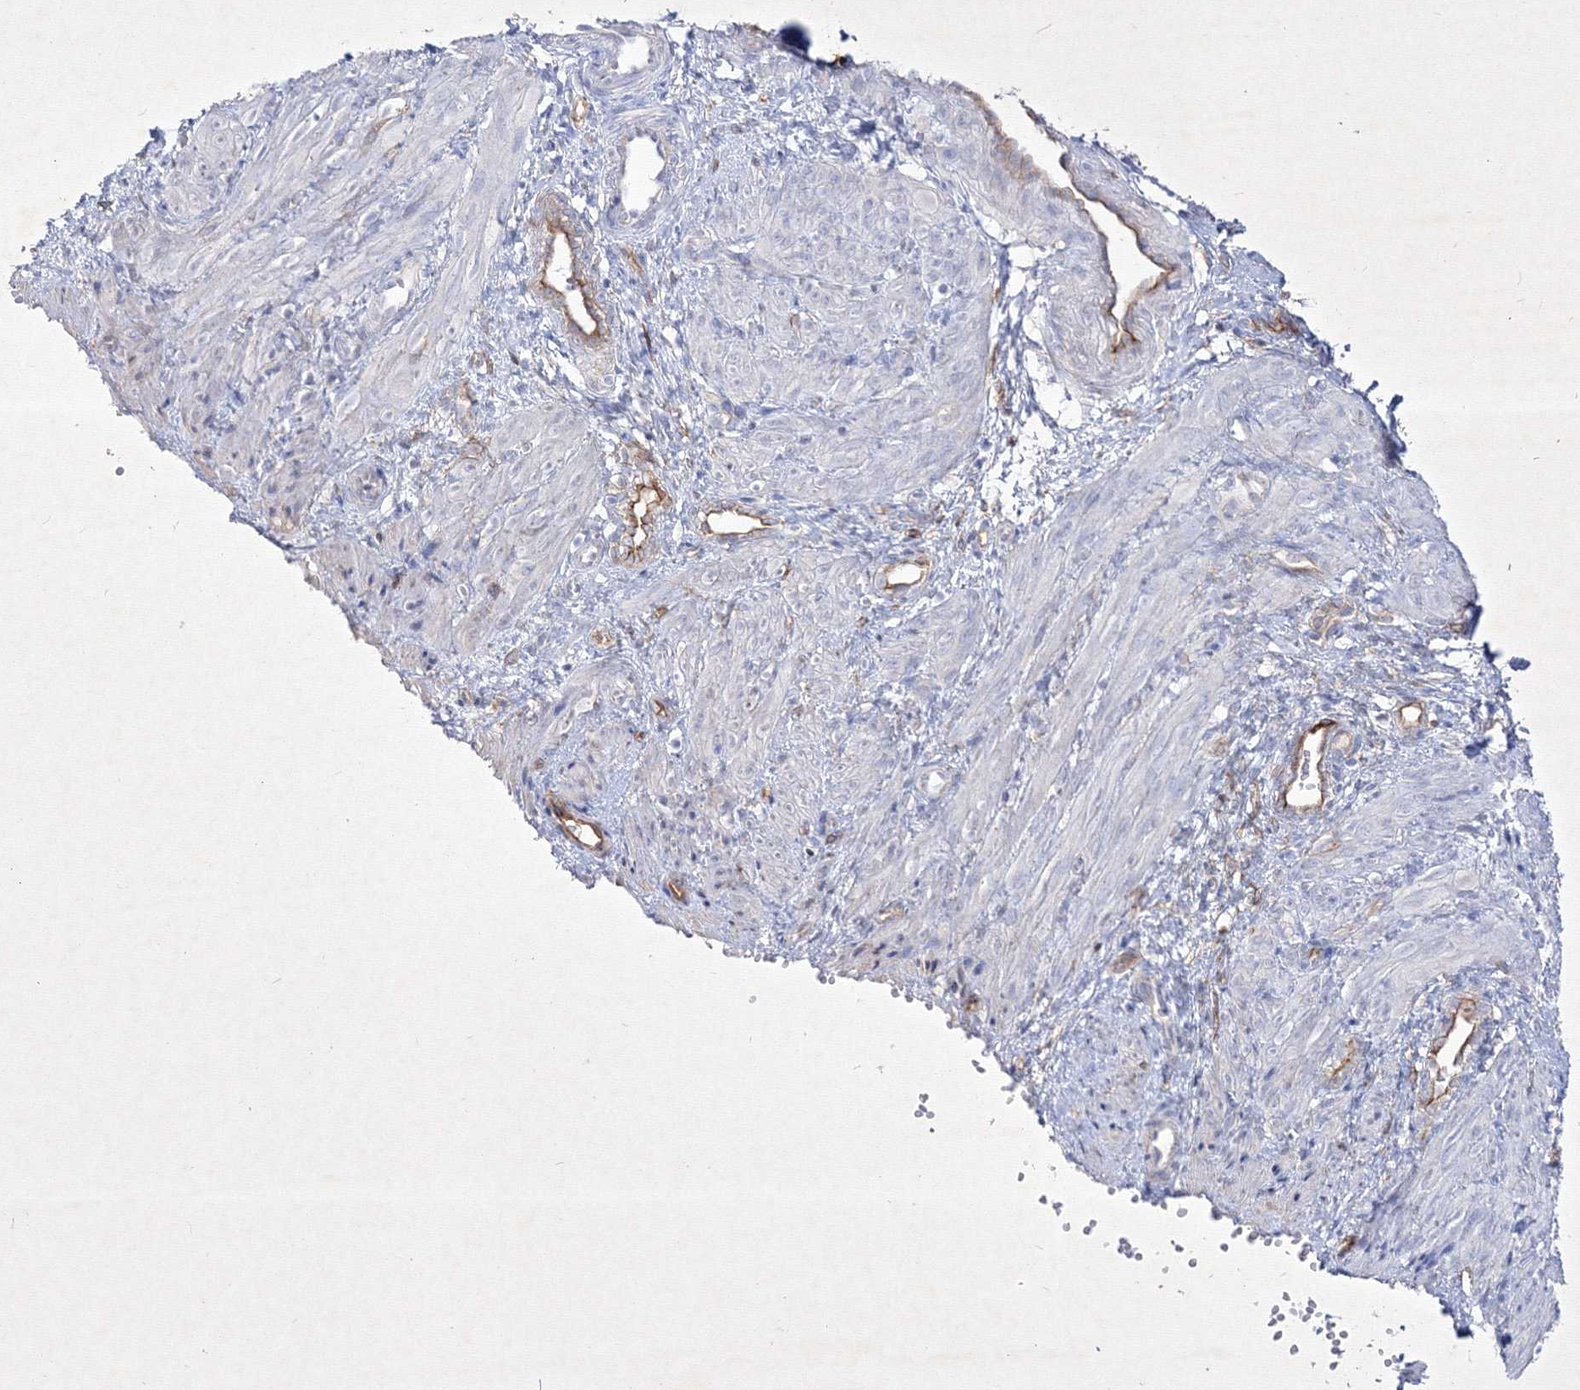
{"staining": {"intensity": "negative", "quantity": "none", "location": "none"}, "tissue": "smooth muscle", "cell_type": "Smooth muscle cells", "image_type": "normal", "snomed": [{"axis": "morphology", "description": "Normal tissue, NOS"}, {"axis": "topography", "description": "Endometrium"}], "caption": "Immunohistochemistry of unremarkable smooth muscle reveals no staining in smooth muscle cells.", "gene": "TMEM139", "patient": {"sex": "female", "age": 33}}